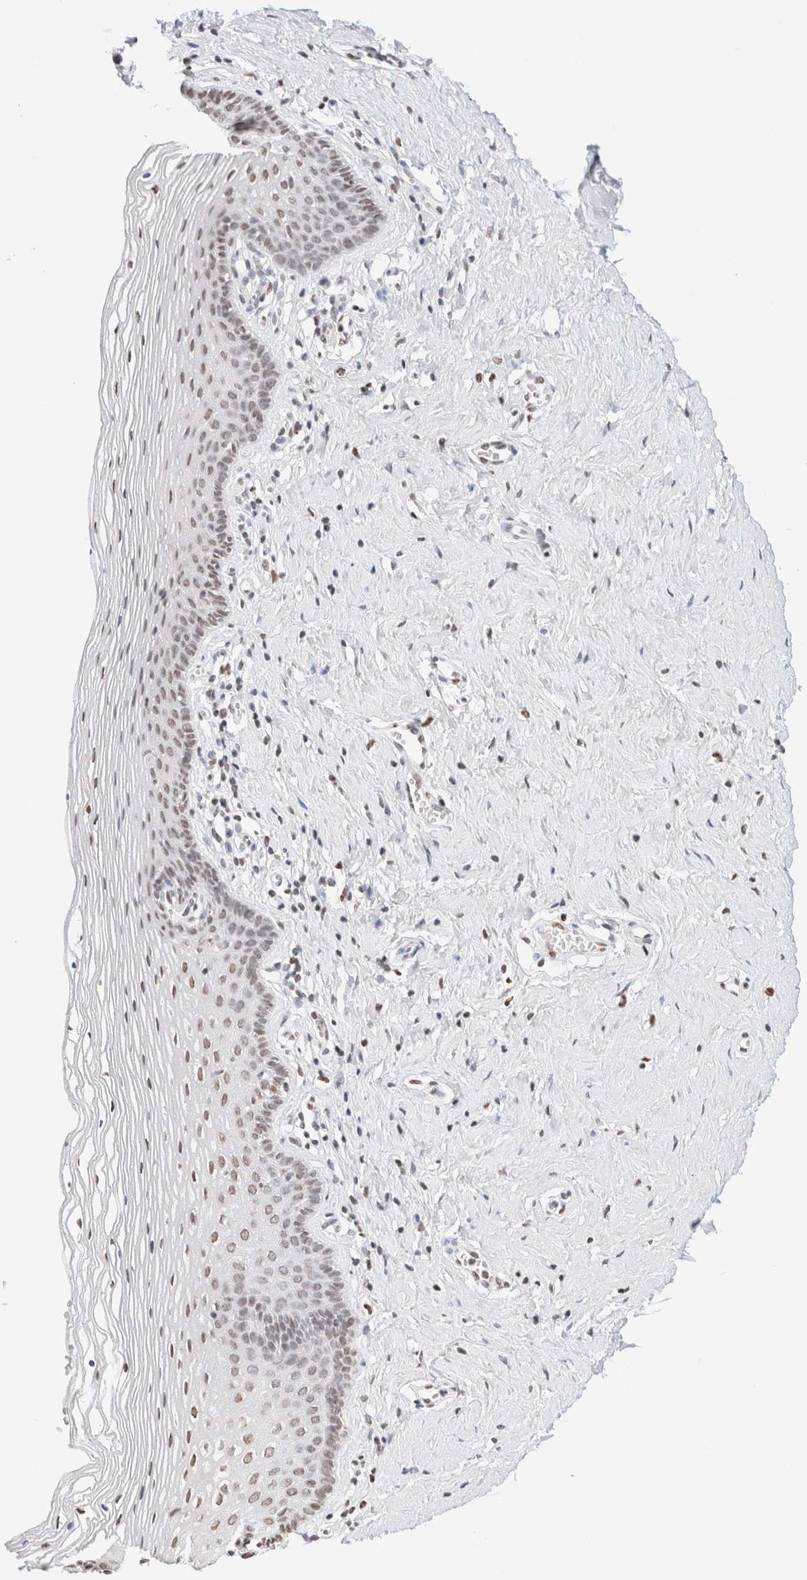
{"staining": {"intensity": "weak", "quantity": "25%-75%", "location": "nuclear"}, "tissue": "vagina", "cell_type": "Squamous epithelial cells", "image_type": "normal", "snomed": [{"axis": "morphology", "description": "Normal tissue, NOS"}, {"axis": "topography", "description": "Vagina"}], "caption": "DAB (3,3'-diaminobenzidine) immunohistochemical staining of benign human vagina displays weak nuclear protein expression in about 25%-75% of squamous epithelial cells. Nuclei are stained in blue.", "gene": "SUPT3H", "patient": {"sex": "female", "age": 32}}